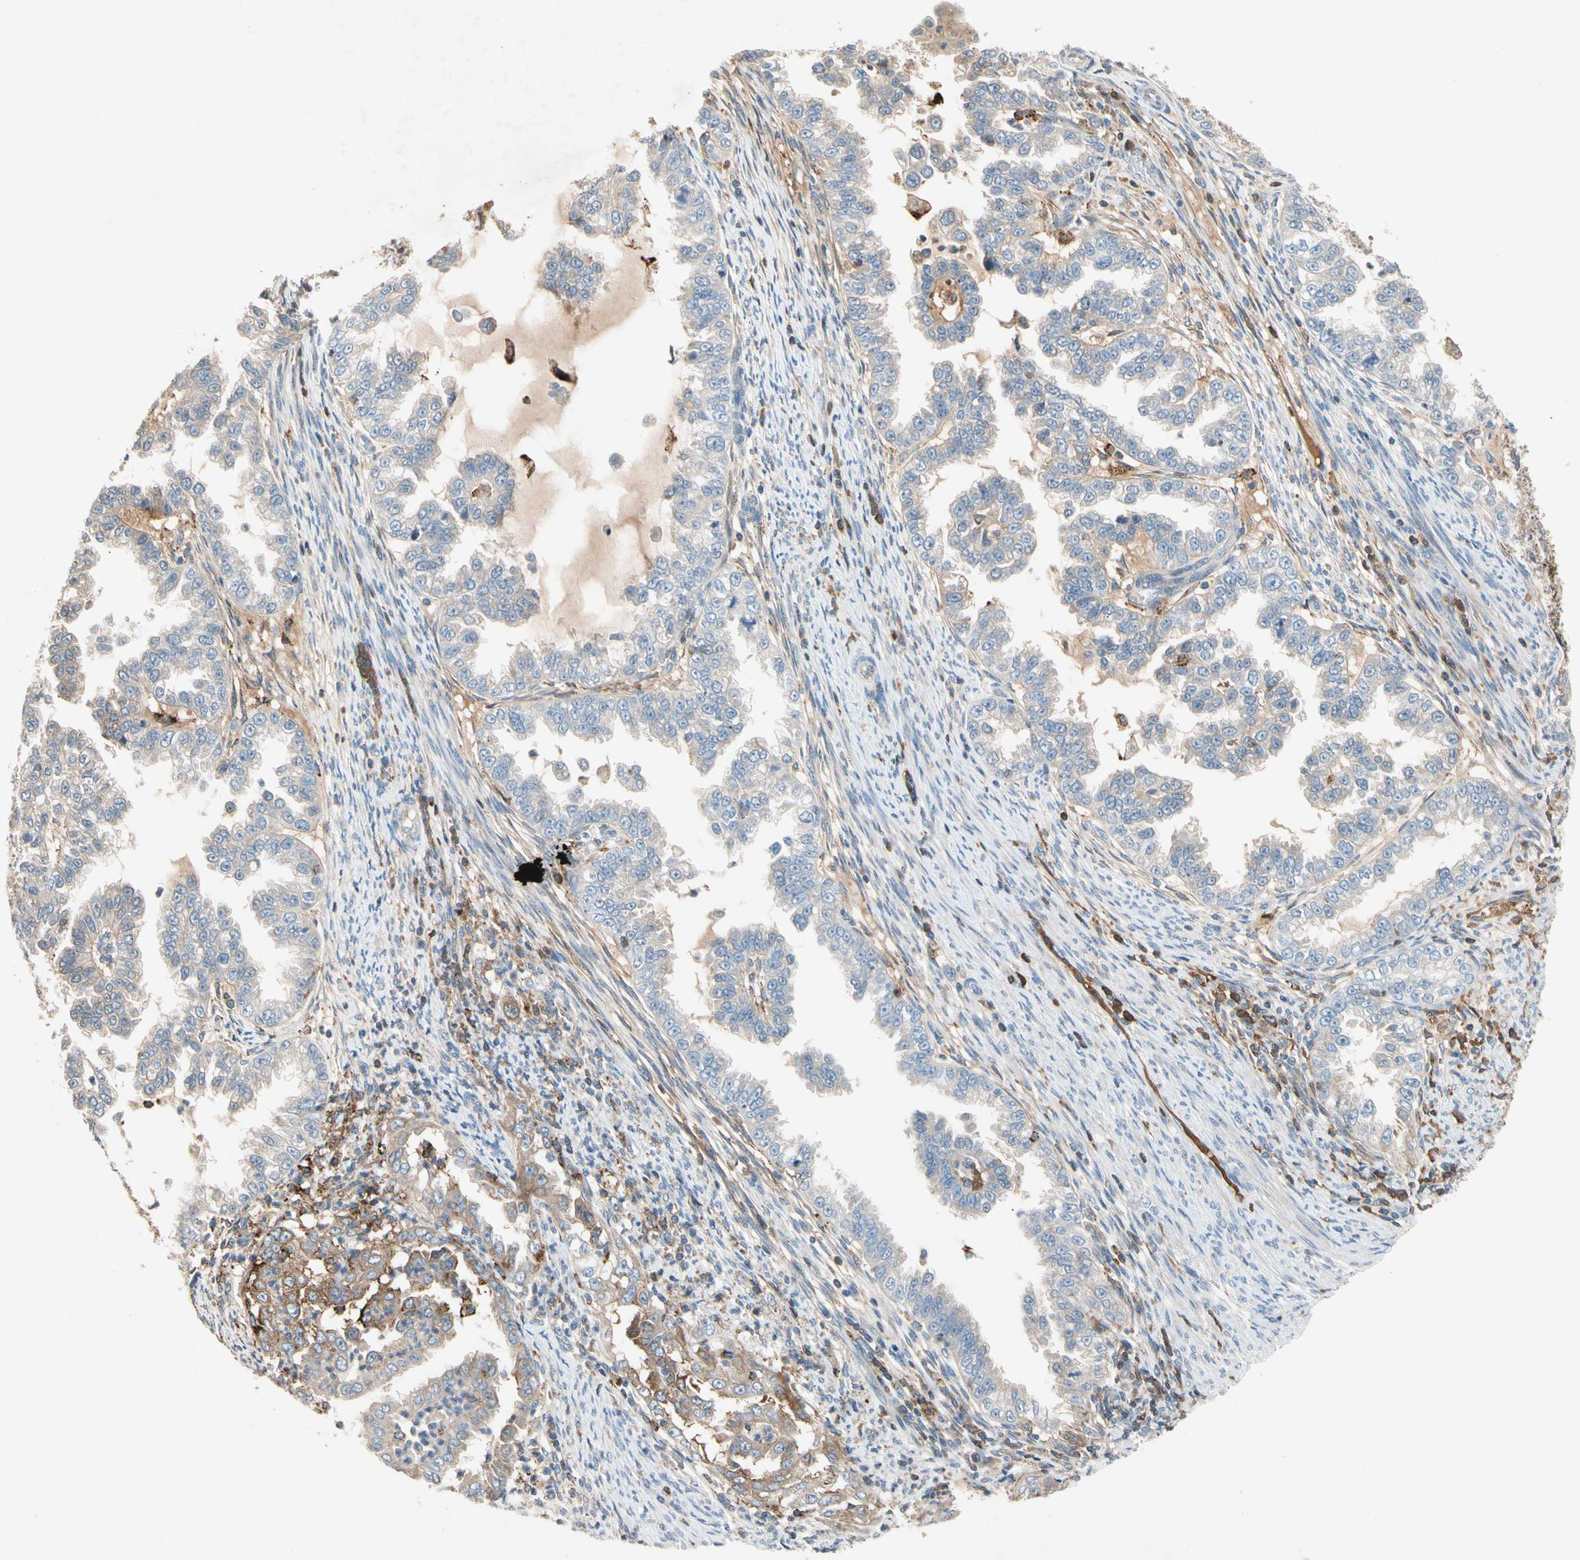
{"staining": {"intensity": "weak", "quantity": "25%-75%", "location": "cytoplasmic/membranous"}, "tissue": "endometrial cancer", "cell_type": "Tumor cells", "image_type": "cancer", "snomed": [{"axis": "morphology", "description": "Adenocarcinoma, NOS"}, {"axis": "topography", "description": "Endometrium"}], "caption": "Weak cytoplasmic/membranous expression is identified in about 25%-75% of tumor cells in endometrial cancer.", "gene": "NDFIP2", "patient": {"sex": "female", "age": 85}}